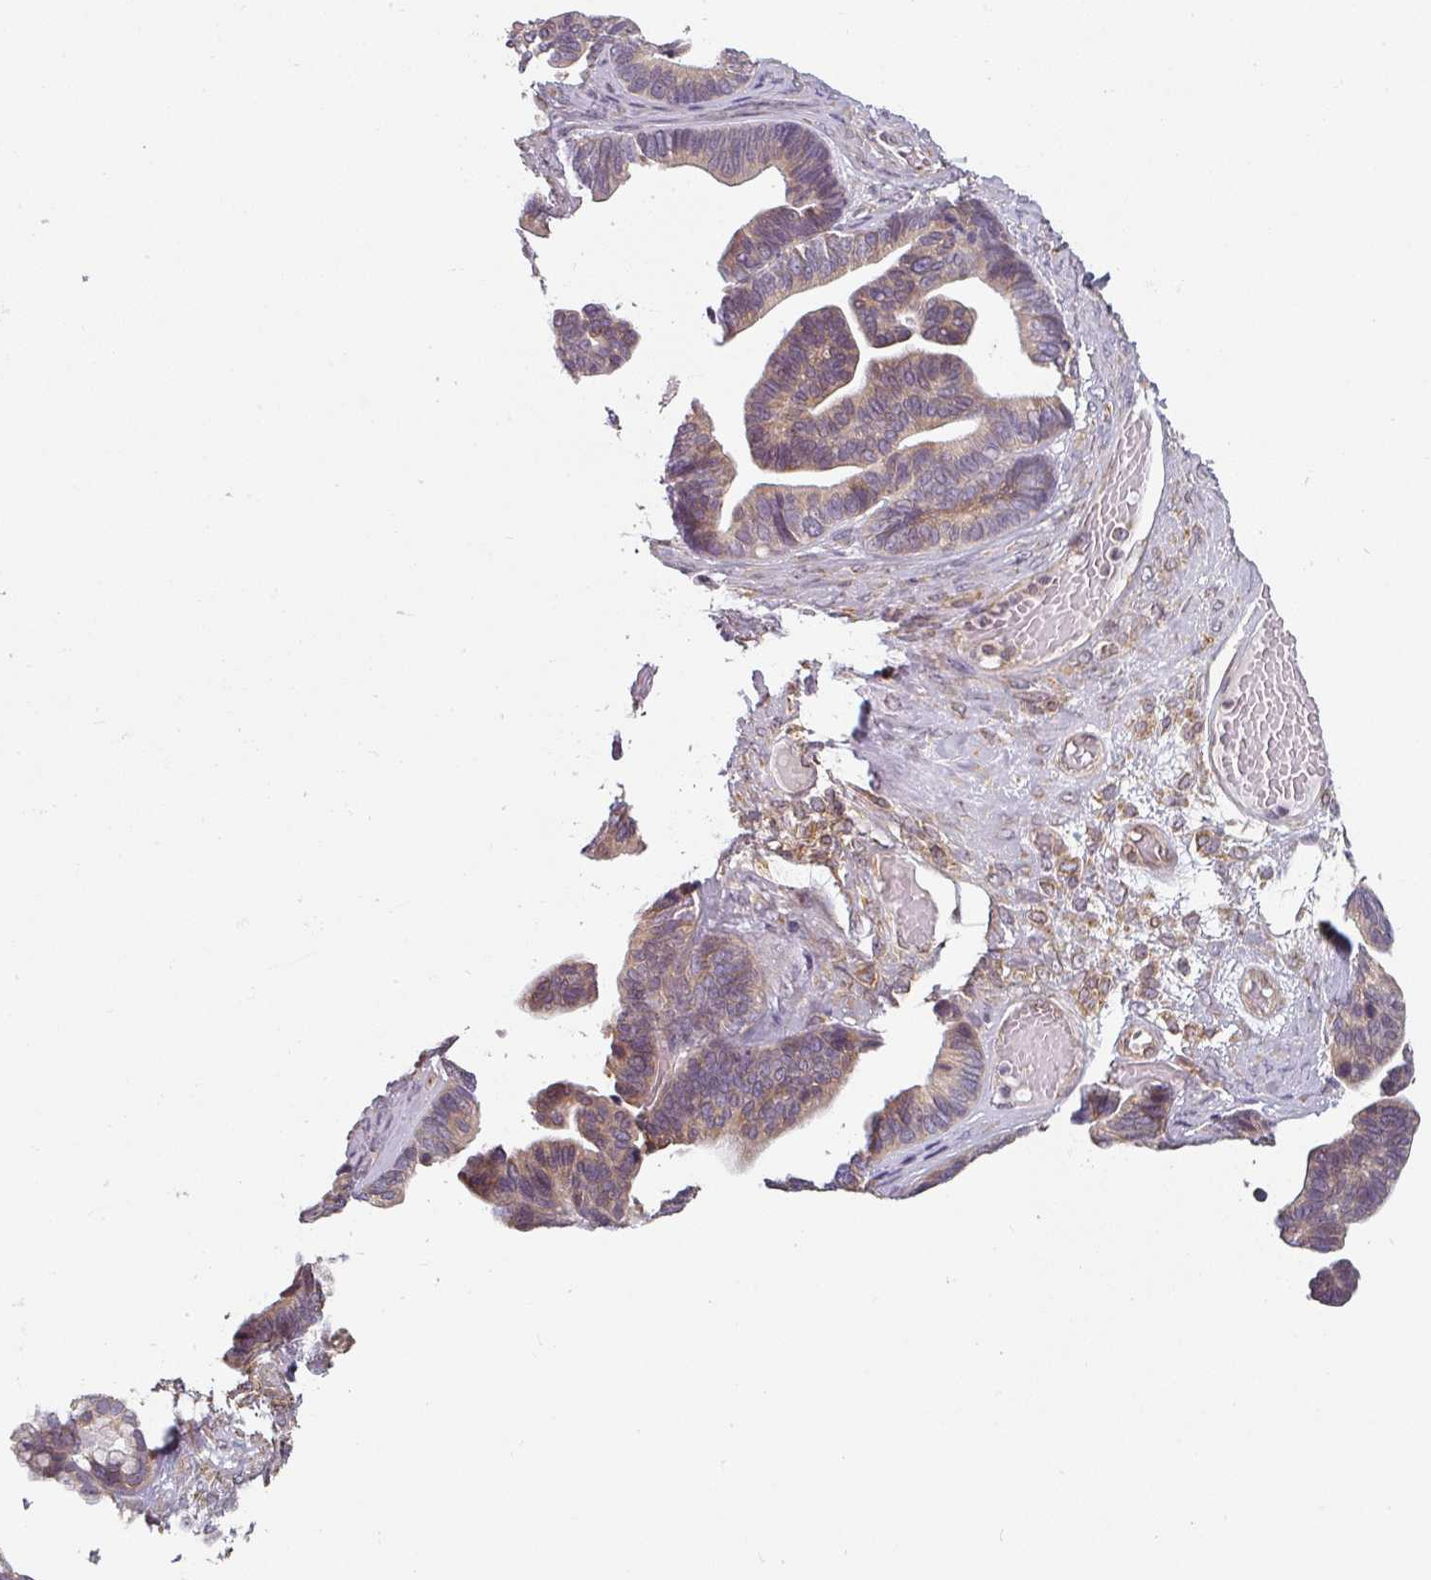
{"staining": {"intensity": "weak", "quantity": ">75%", "location": "cytoplasmic/membranous"}, "tissue": "ovarian cancer", "cell_type": "Tumor cells", "image_type": "cancer", "snomed": [{"axis": "morphology", "description": "Cystadenocarcinoma, serous, NOS"}, {"axis": "topography", "description": "Ovary"}], "caption": "Ovarian serous cystadenocarcinoma stained with IHC displays weak cytoplasmic/membranous positivity in approximately >75% of tumor cells. Immunohistochemistry stains the protein of interest in brown and the nuclei are stained blue.", "gene": "TAPT1", "patient": {"sex": "female", "age": 56}}